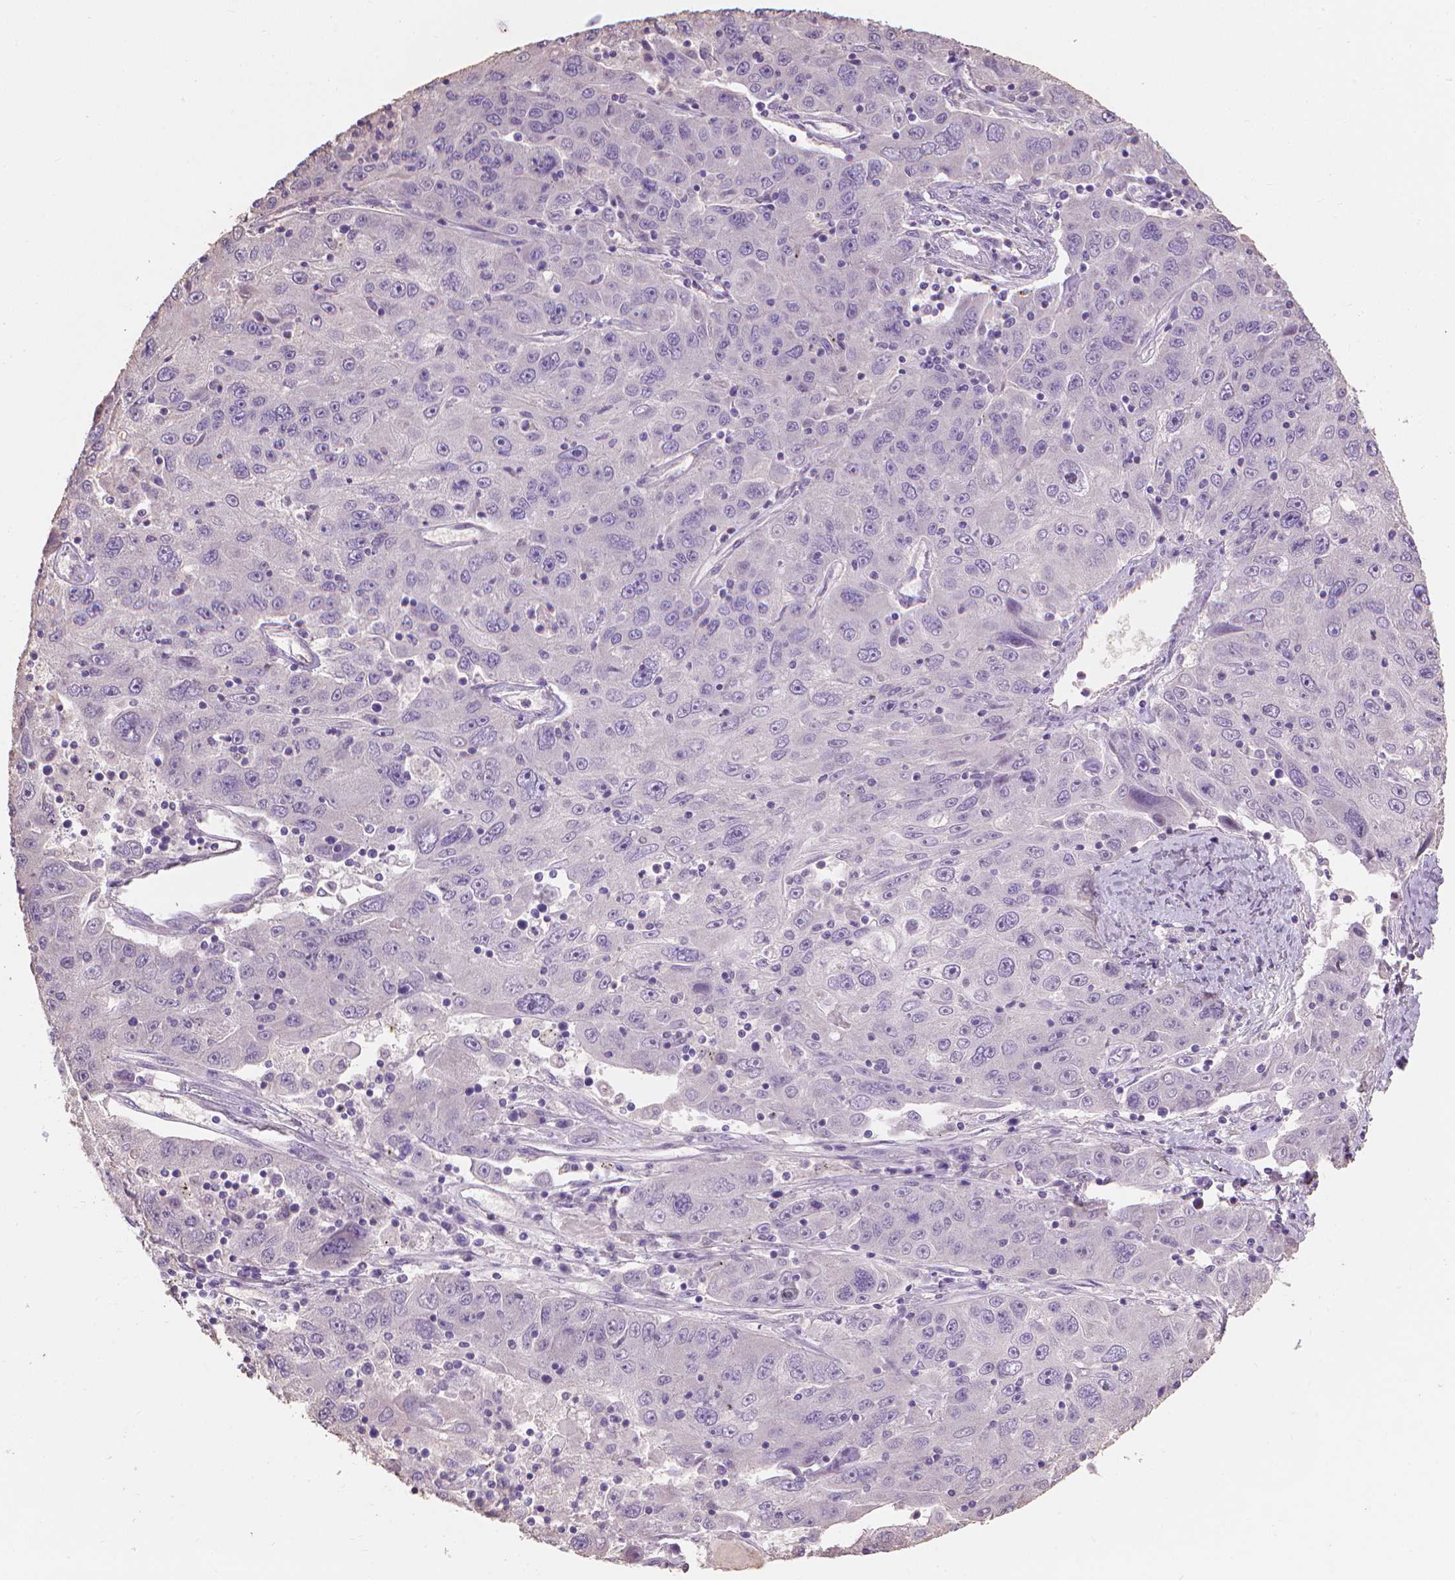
{"staining": {"intensity": "negative", "quantity": "none", "location": "none"}, "tissue": "stomach cancer", "cell_type": "Tumor cells", "image_type": "cancer", "snomed": [{"axis": "morphology", "description": "Adenocarcinoma, NOS"}, {"axis": "topography", "description": "Stomach"}], "caption": "The micrograph reveals no staining of tumor cells in adenocarcinoma (stomach).", "gene": "CABCOCO1", "patient": {"sex": "male", "age": 56}}